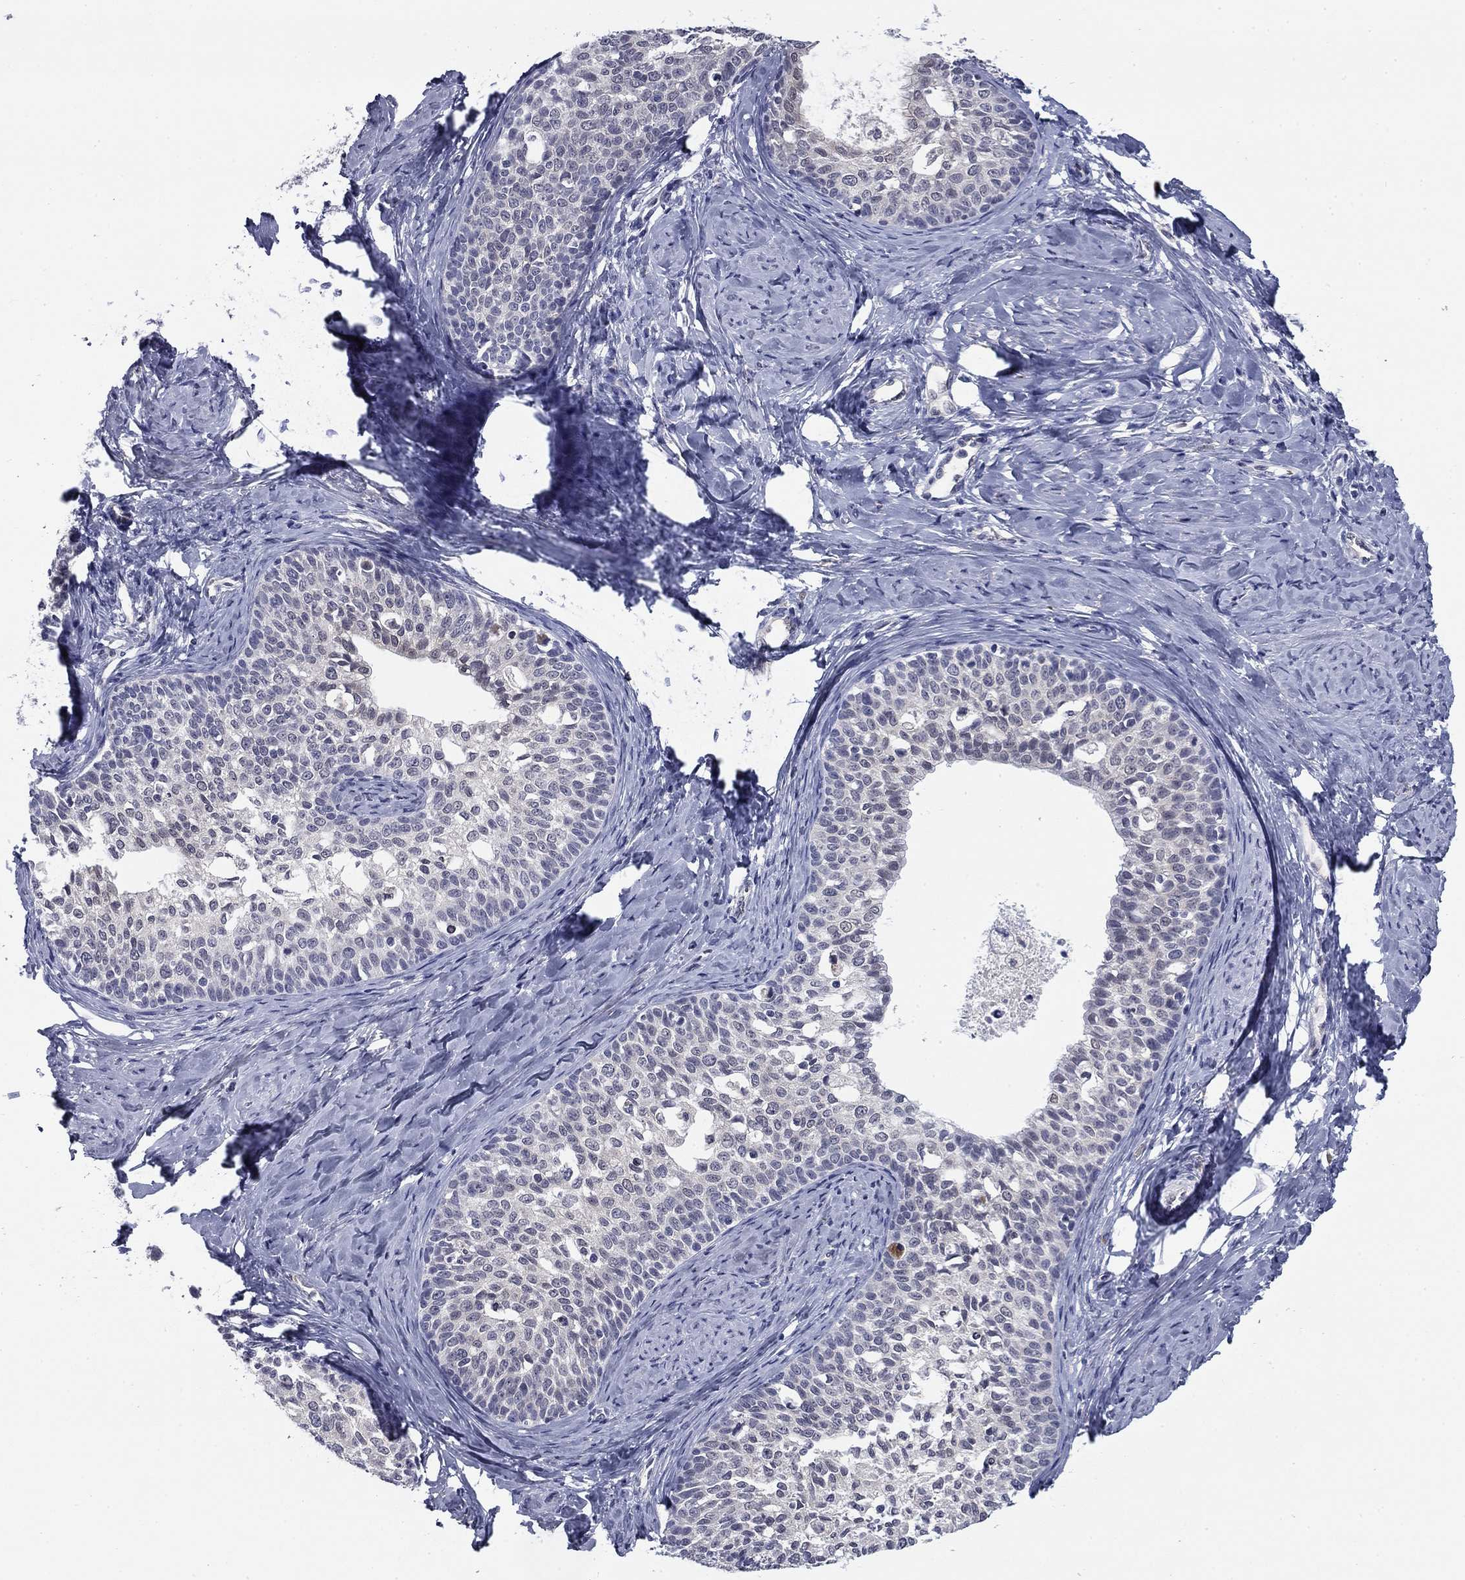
{"staining": {"intensity": "negative", "quantity": "none", "location": "none"}, "tissue": "cervical cancer", "cell_type": "Tumor cells", "image_type": "cancer", "snomed": [{"axis": "morphology", "description": "Squamous cell carcinoma, NOS"}, {"axis": "topography", "description": "Cervix"}], "caption": "A micrograph of human cervical cancer is negative for staining in tumor cells. The staining is performed using DAB brown chromogen with nuclei counter-stained in using hematoxylin.", "gene": "REXO5", "patient": {"sex": "female", "age": 51}}